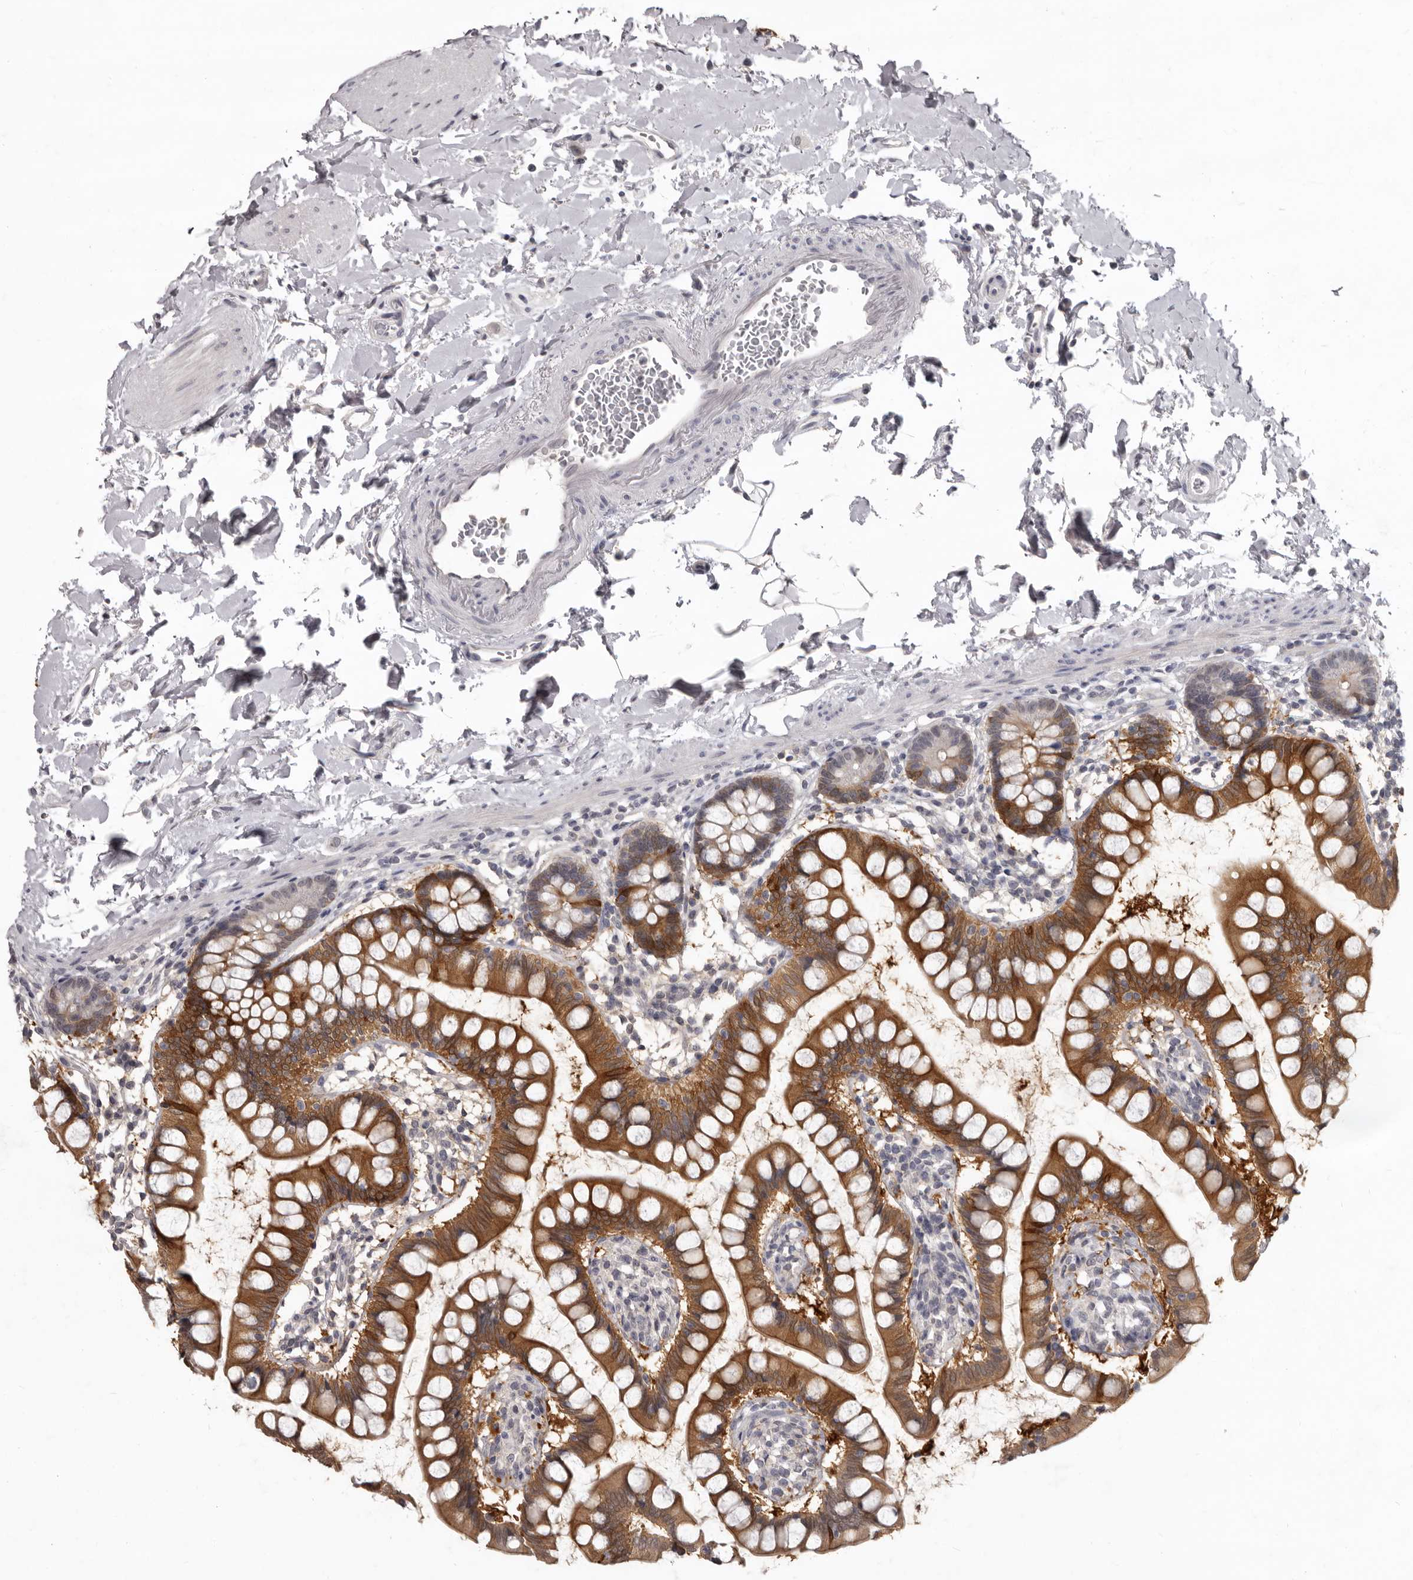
{"staining": {"intensity": "strong", "quantity": ">75%", "location": "cytoplasmic/membranous"}, "tissue": "small intestine", "cell_type": "Glandular cells", "image_type": "normal", "snomed": [{"axis": "morphology", "description": "Normal tissue, NOS"}, {"axis": "topography", "description": "Small intestine"}], "caption": "Immunohistochemical staining of benign human small intestine shows high levels of strong cytoplasmic/membranous staining in approximately >75% of glandular cells.", "gene": "SULT1E1", "patient": {"sex": "female", "age": 84}}